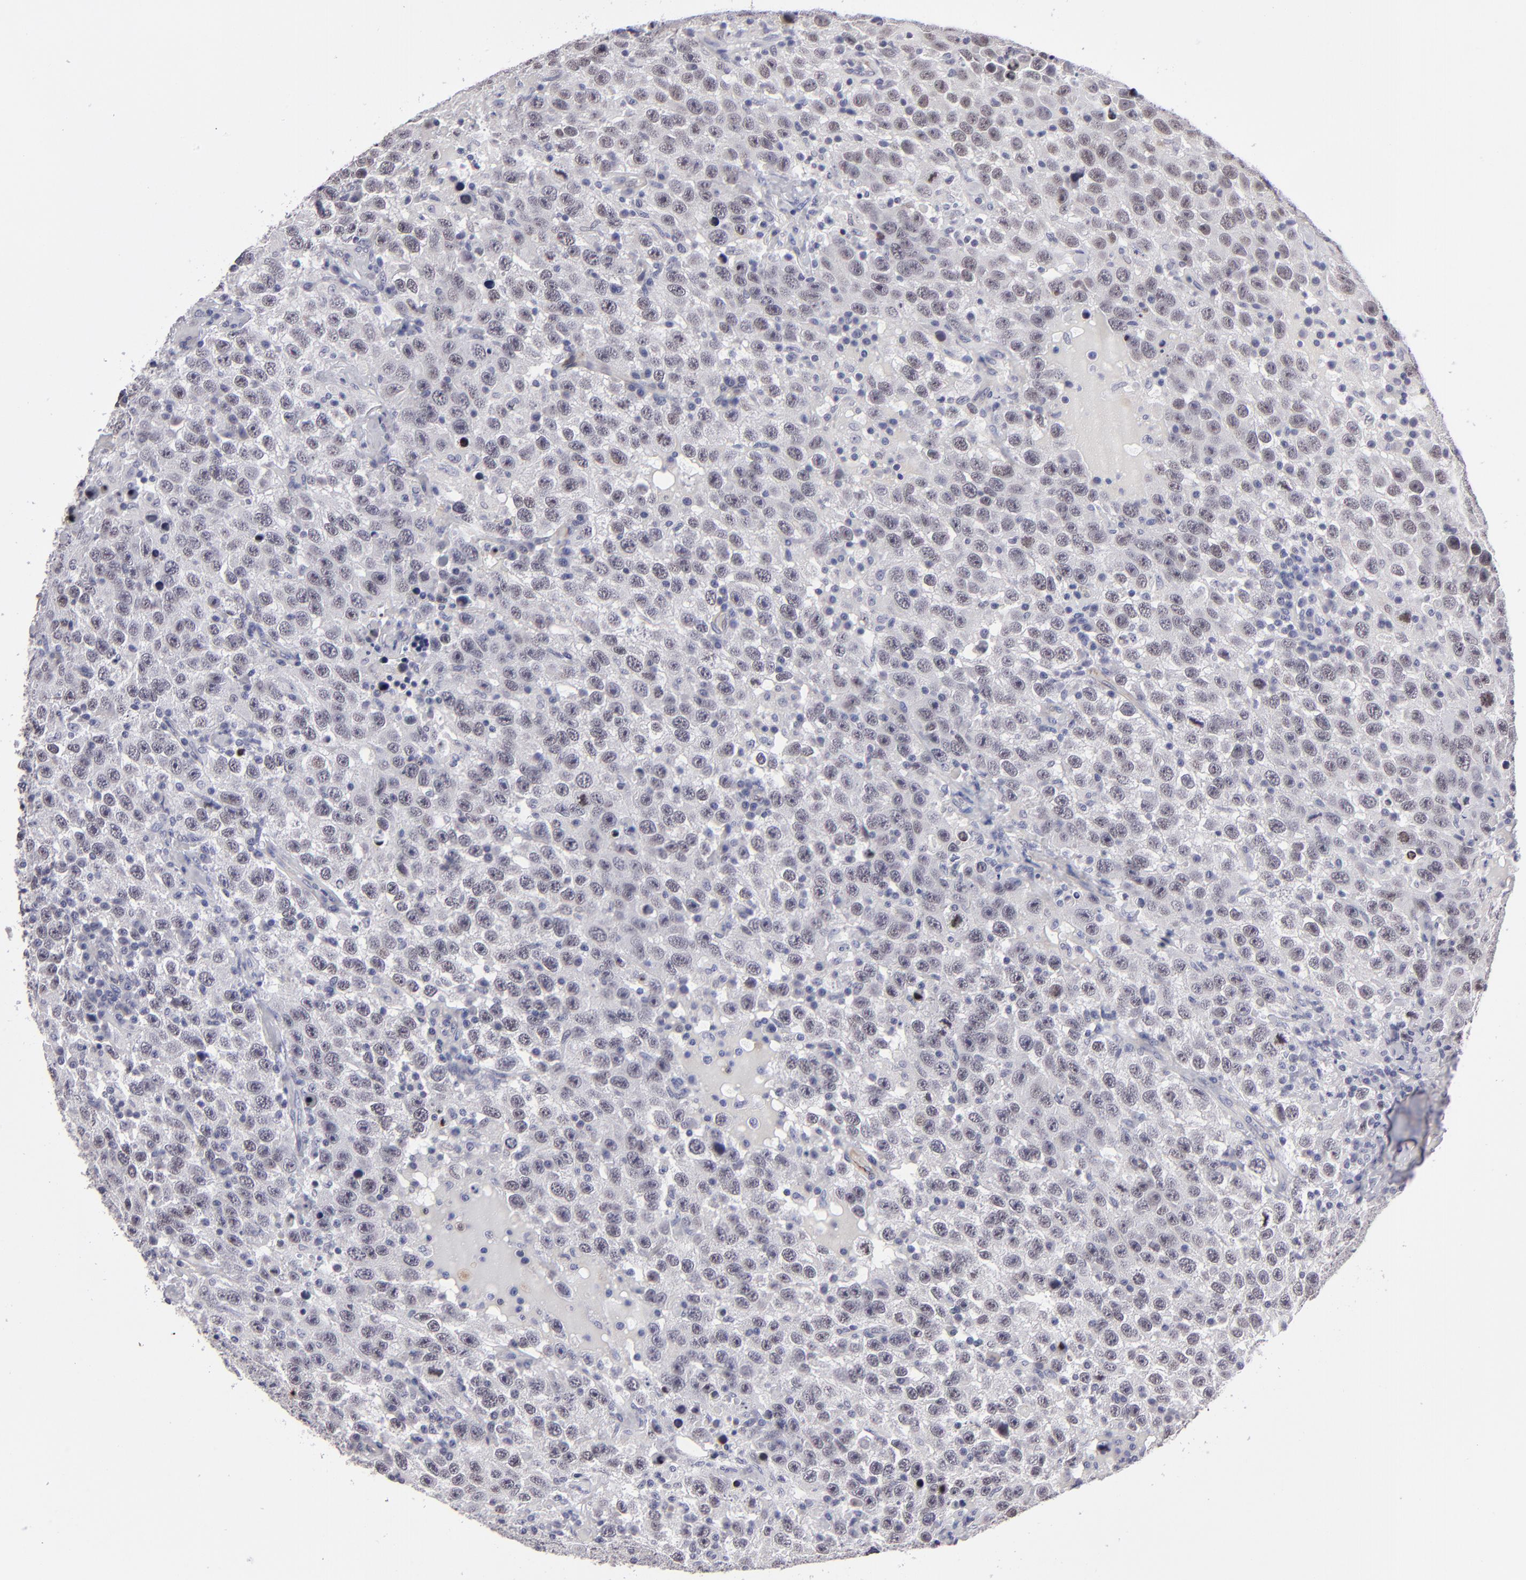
{"staining": {"intensity": "negative", "quantity": "none", "location": "none"}, "tissue": "testis cancer", "cell_type": "Tumor cells", "image_type": "cancer", "snomed": [{"axis": "morphology", "description": "Seminoma, NOS"}, {"axis": "topography", "description": "Testis"}], "caption": "Photomicrograph shows no significant protein expression in tumor cells of testis cancer.", "gene": "ZNF175", "patient": {"sex": "male", "age": 41}}